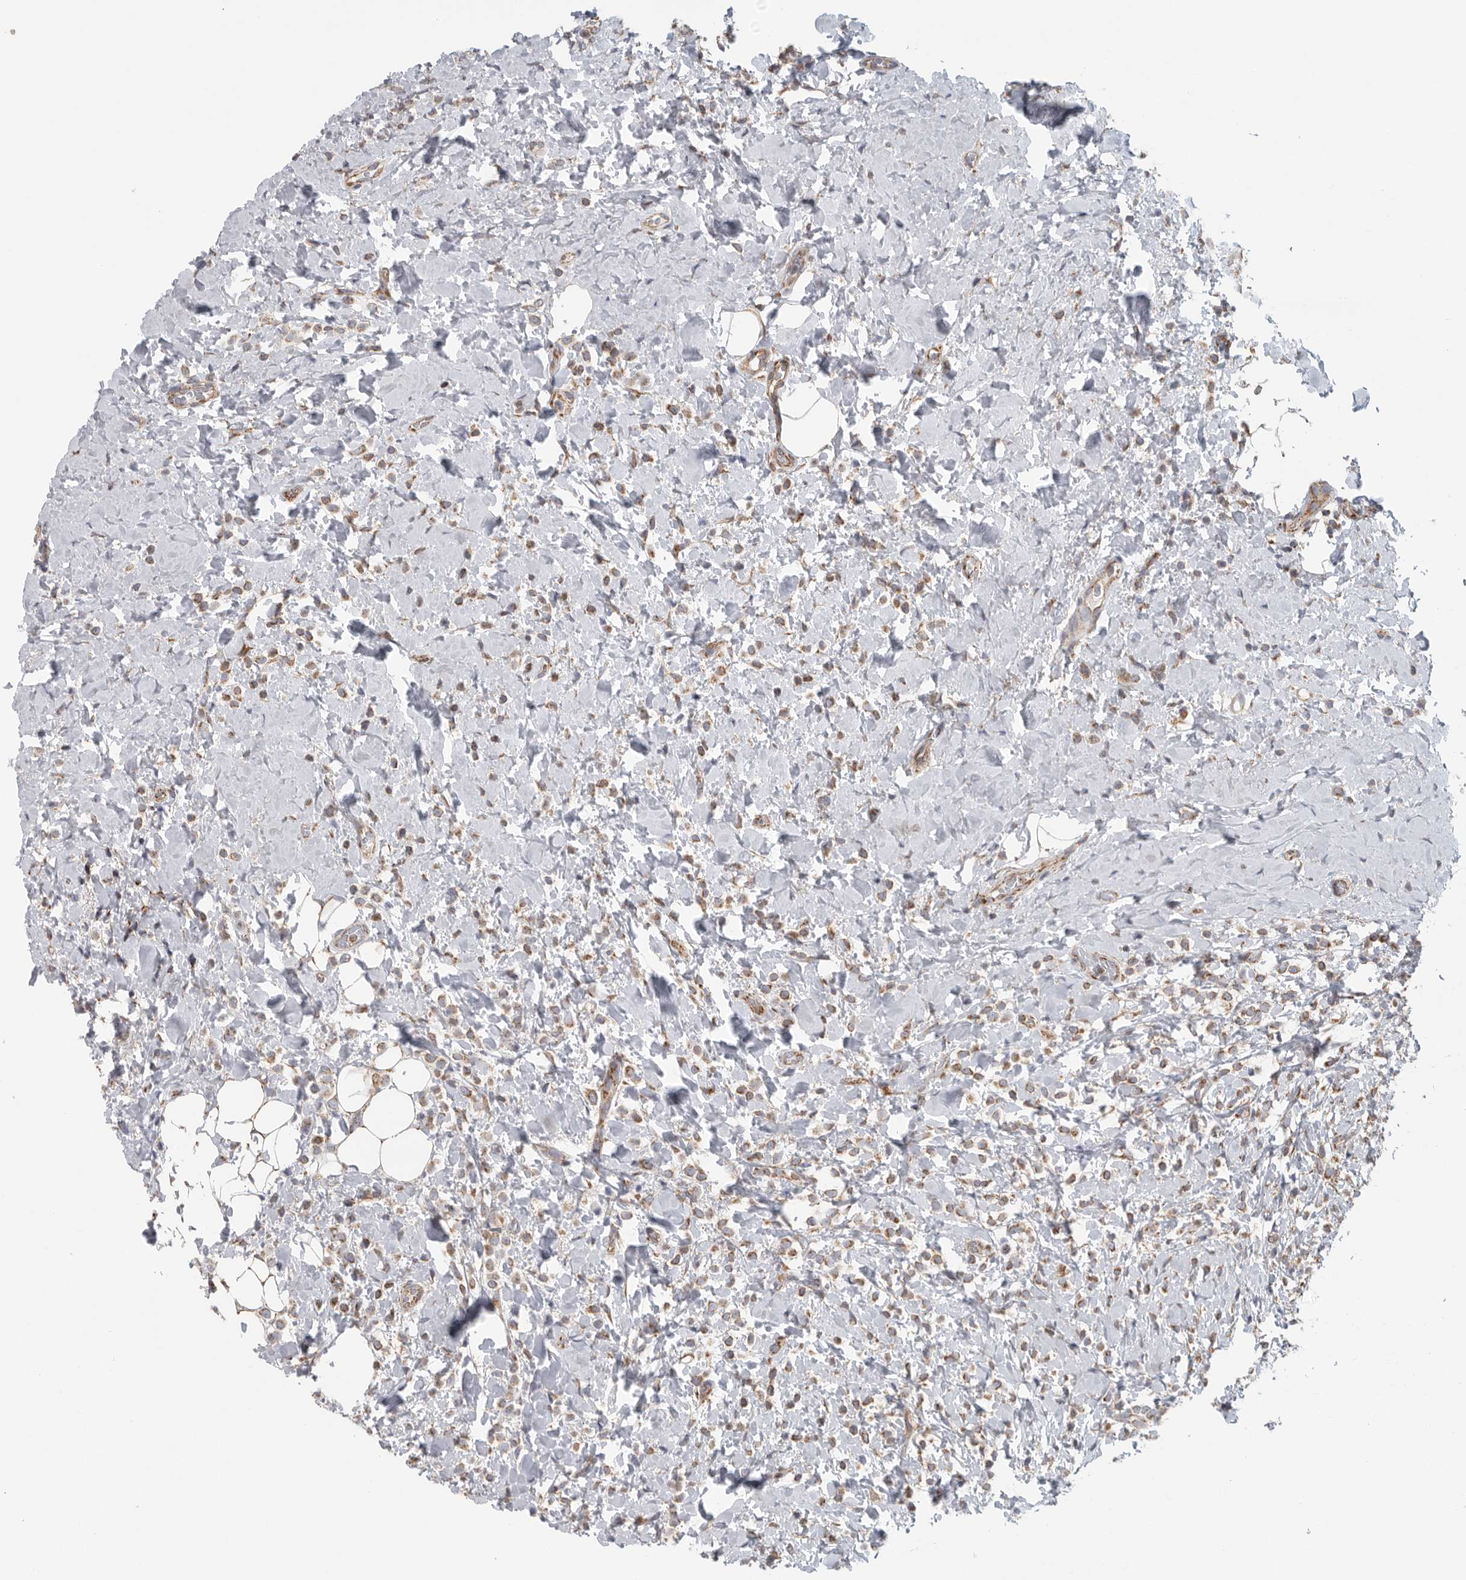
{"staining": {"intensity": "moderate", "quantity": ">75%", "location": "cytoplasmic/membranous"}, "tissue": "breast cancer", "cell_type": "Tumor cells", "image_type": "cancer", "snomed": [{"axis": "morphology", "description": "Normal tissue, NOS"}, {"axis": "morphology", "description": "Lobular carcinoma"}, {"axis": "topography", "description": "Breast"}], "caption": "The photomicrograph exhibits immunohistochemical staining of lobular carcinoma (breast). There is moderate cytoplasmic/membranous positivity is identified in about >75% of tumor cells.", "gene": "FKBP8", "patient": {"sex": "female", "age": 50}}